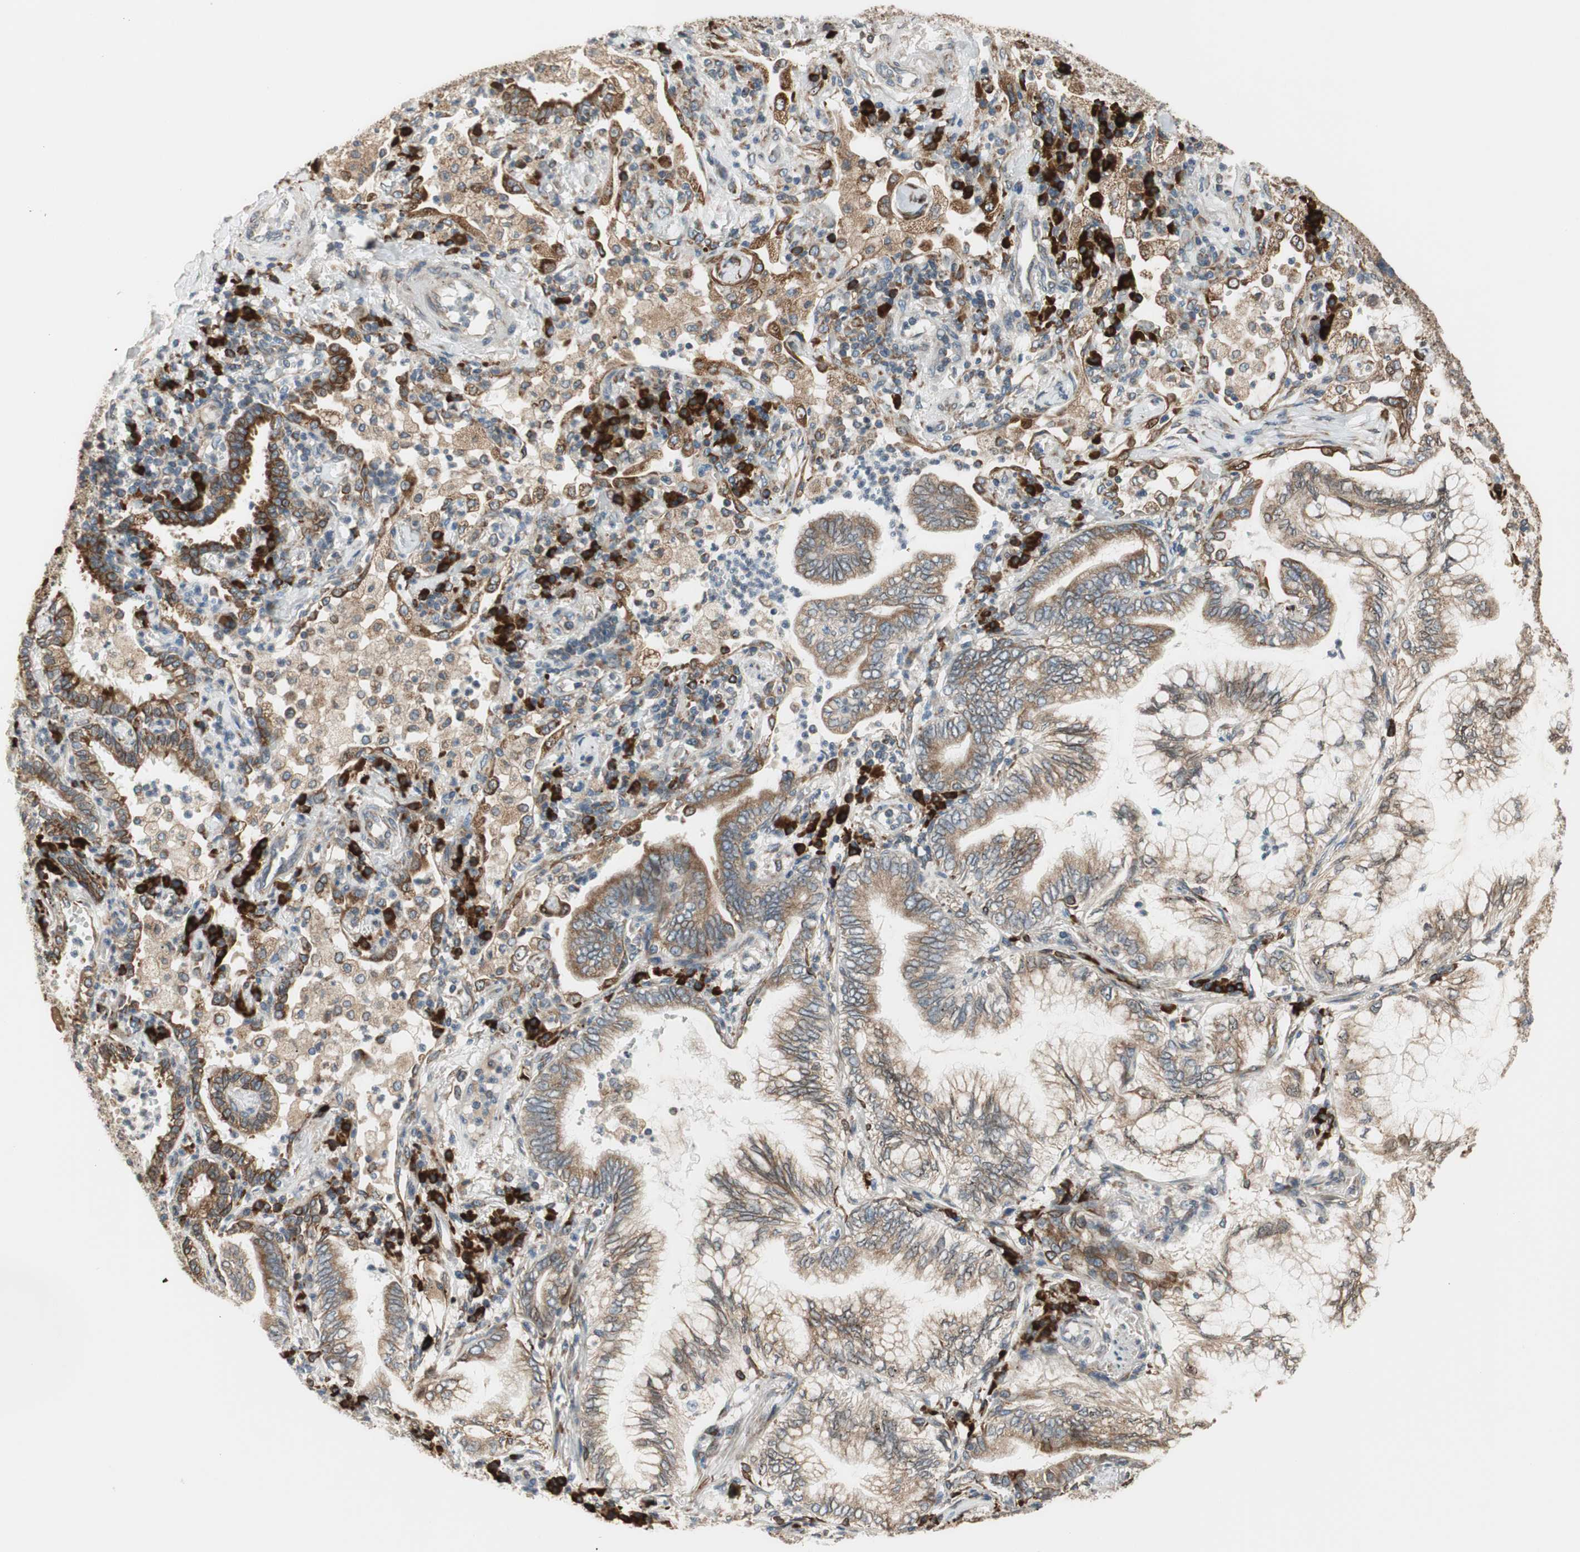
{"staining": {"intensity": "moderate", "quantity": ">75%", "location": "cytoplasmic/membranous"}, "tissue": "lung cancer", "cell_type": "Tumor cells", "image_type": "cancer", "snomed": [{"axis": "morphology", "description": "Normal tissue, NOS"}, {"axis": "morphology", "description": "Adenocarcinoma, NOS"}, {"axis": "topography", "description": "Bronchus"}, {"axis": "topography", "description": "Lung"}], "caption": "Protein expression analysis of human lung cancer reveals moderate cytoplasmic/membranous staining in approximately >75% of tumor cells.", "gene": "RPN2", "patient": {"sex": "female", "age": 70}}